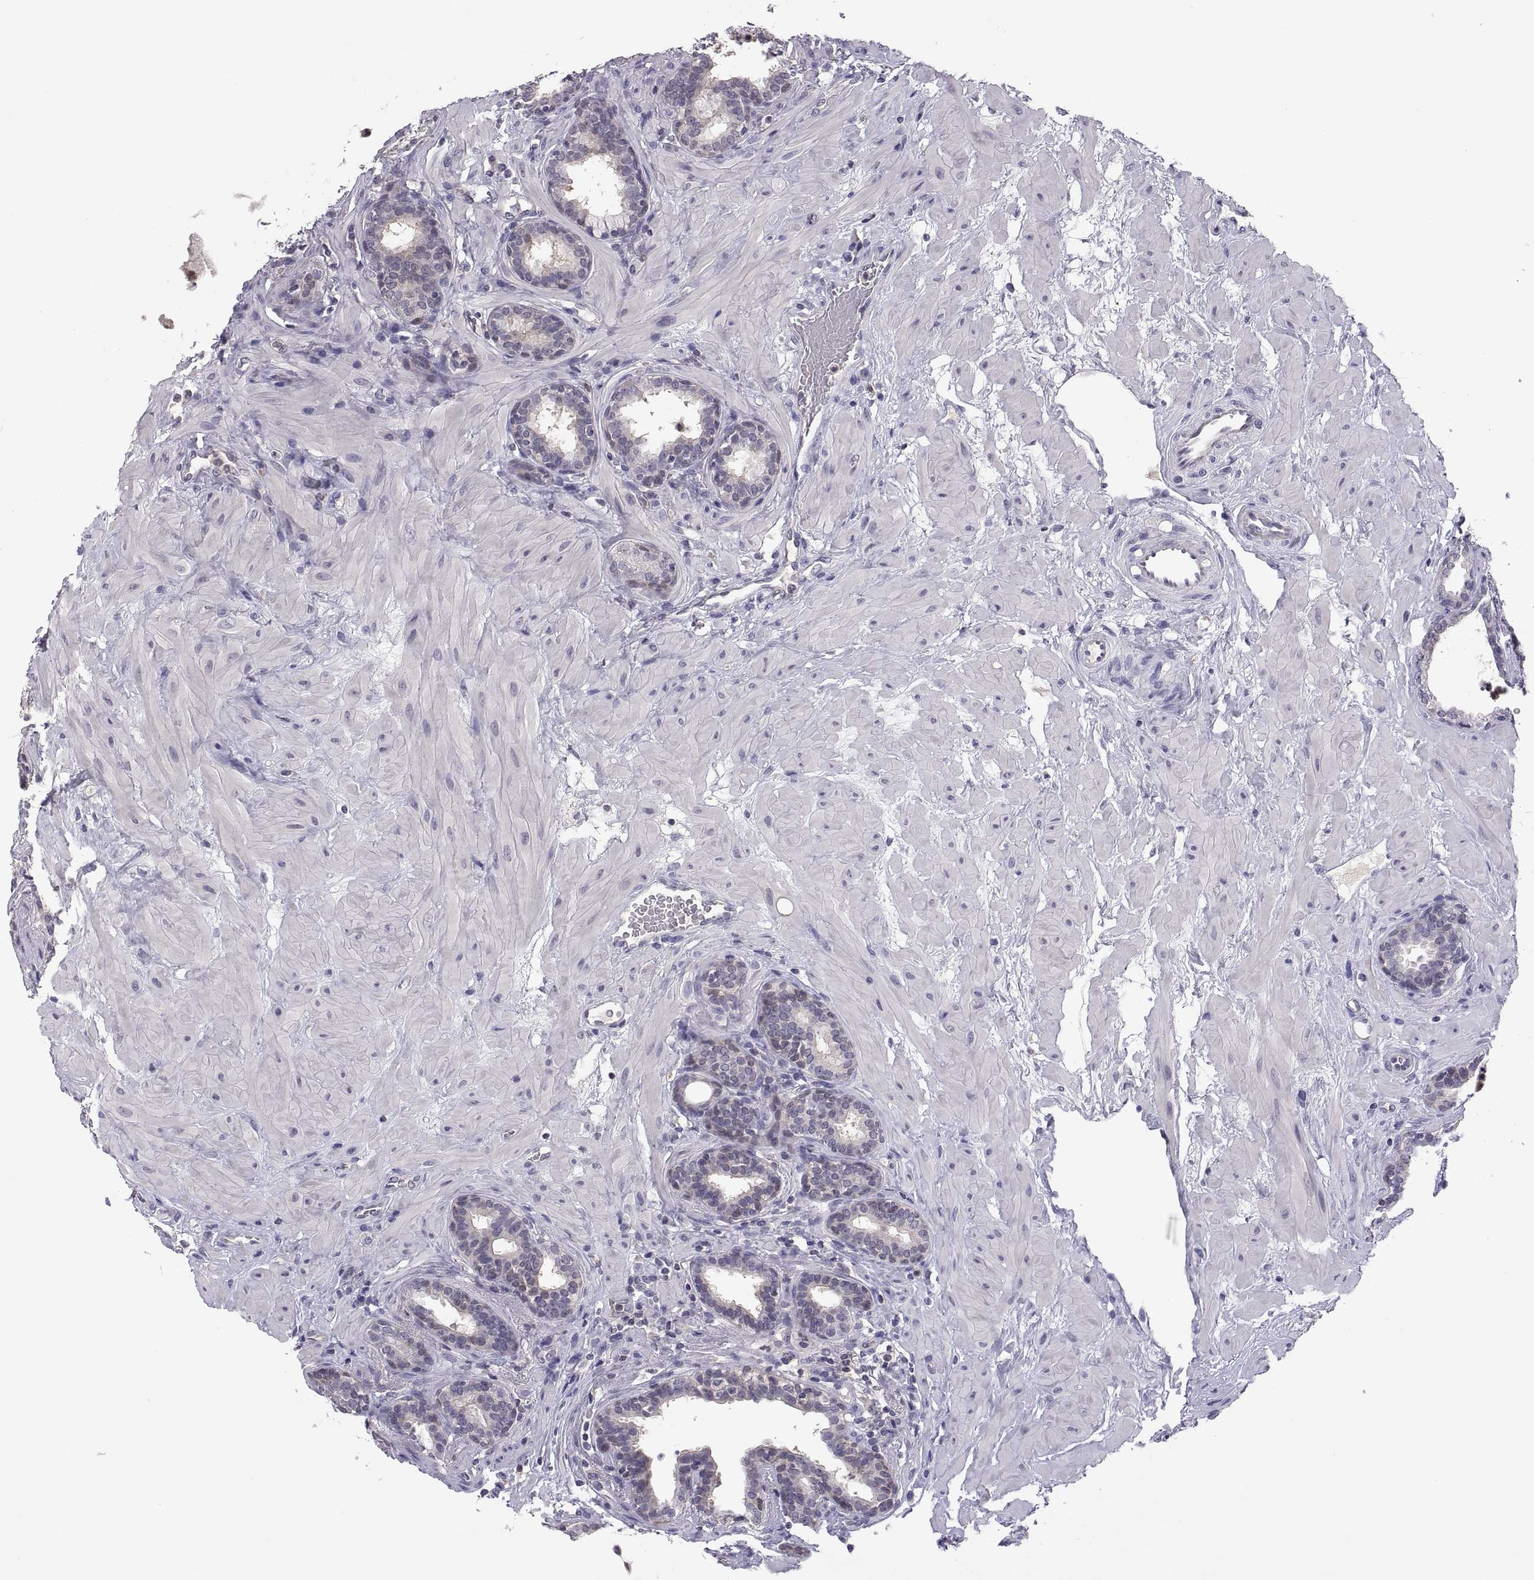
{"staining": {"intensity": "negative", "quantity": "none", "location": "none"}, "tissue": "prostate", "cell_type": "Glandular cells", "image_type": "normal", "snomed": [{"axis": "morphology", "description": "Normal tissue, NOS"}, {"axis": "topography", "description": "Prostate"}], "caption": "Glandular cells show no significant expression in unremarkable prostate. The staining is performed using DAB (3,3'-diaminobenzidine) brown chromogen with nuclei counter-stained in using hematoxylin.", "gene": "FGF9", "patient": {"sex": "male", "age": 37}}